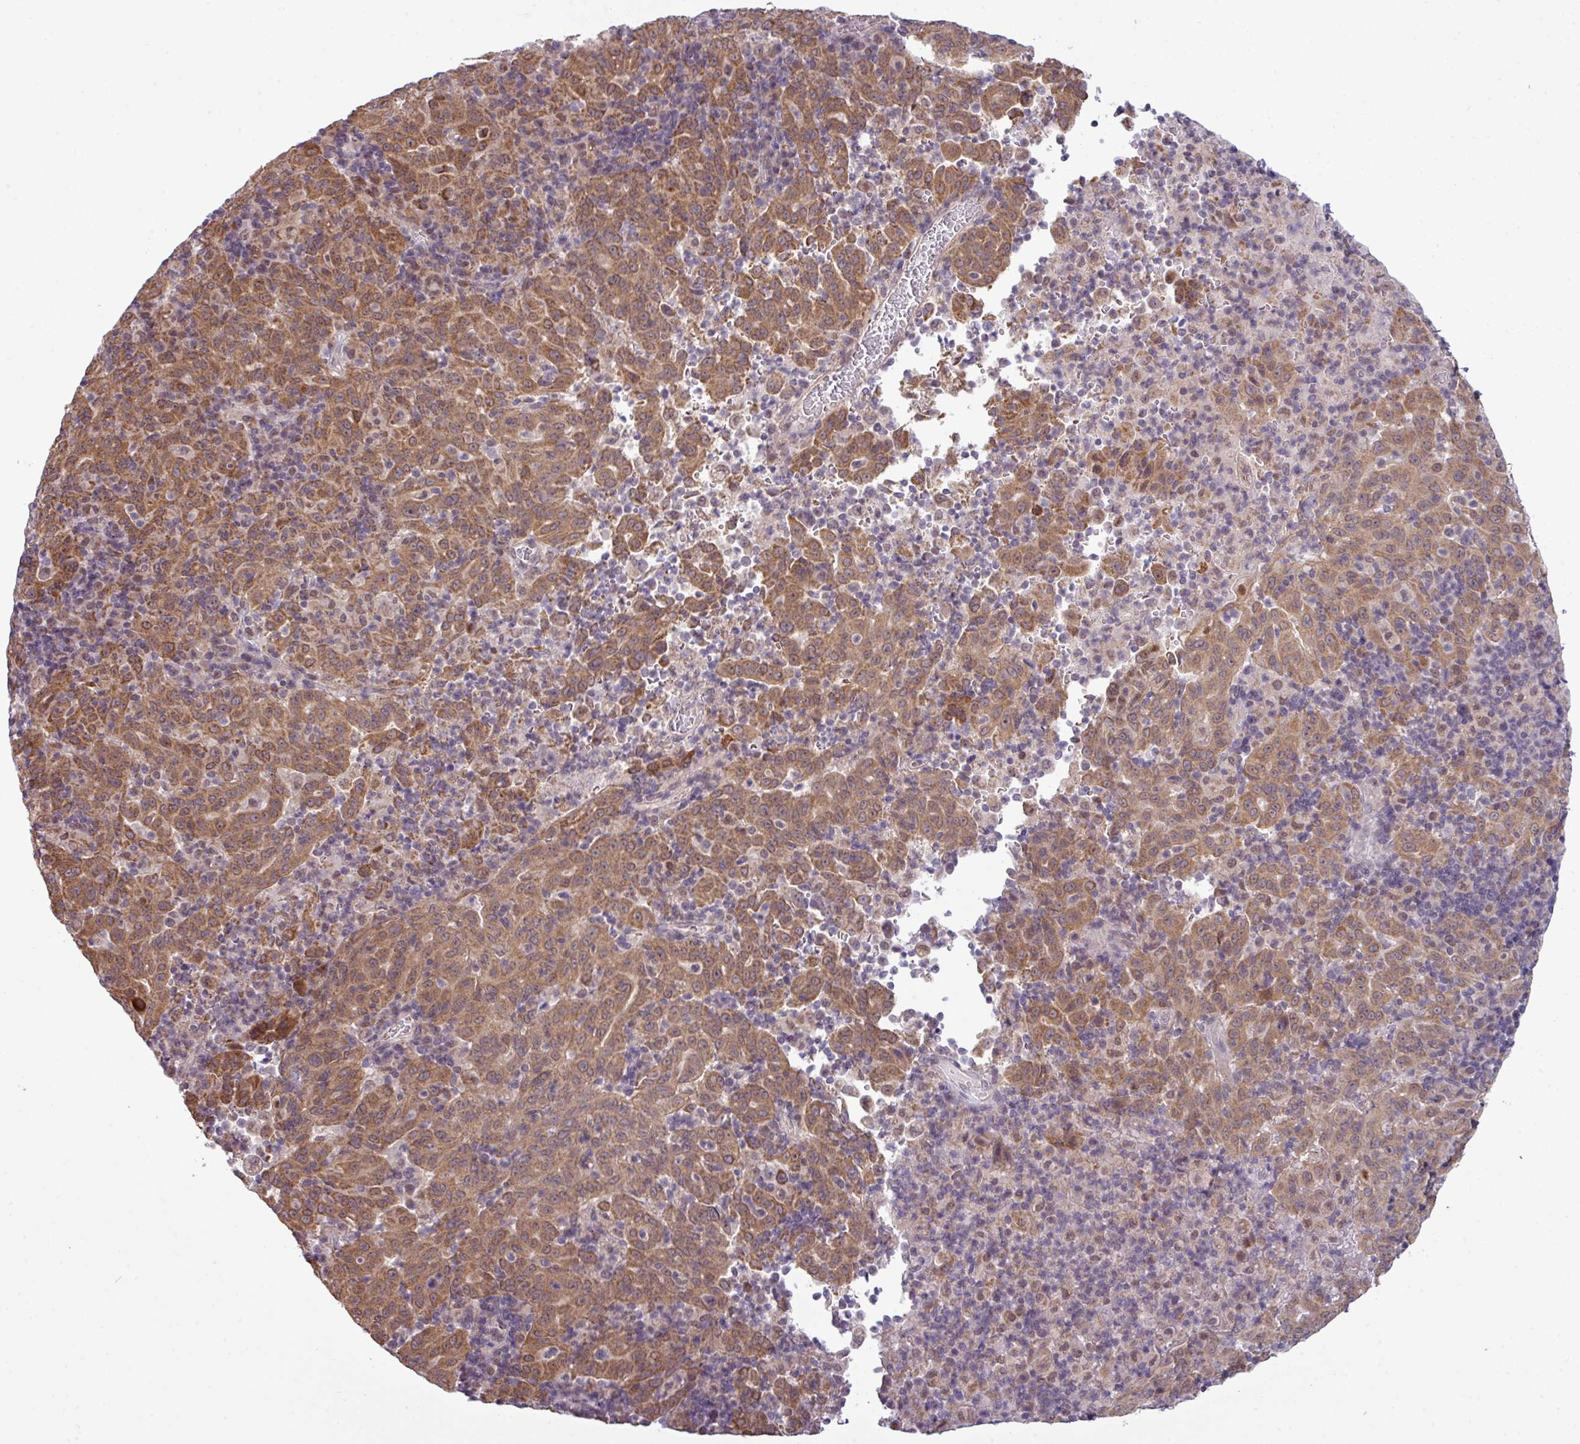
{"staining": {"intensity": "moderate", "quantity": ">75%", "location": "cytoplasmic/membranous,nuclear"}, "tissue": "pancreatic cancer", "cell_type": "Tumor cells", "image_type": "cancer", "snomed": [{"axis": "morphology", "description": "Adenocarcinoma, NOS"}, {"axis": "topography", "description": "Pancreas"}], "caption": "A photomicrograph of adenocarcinoma (pancreatic) stained for a protein shows moderate cytoplasmic/membranous and nuclear brown staining in tumor cells.", "gene": "ZNF217", "patient": {"sex": "male", "age": 63}}